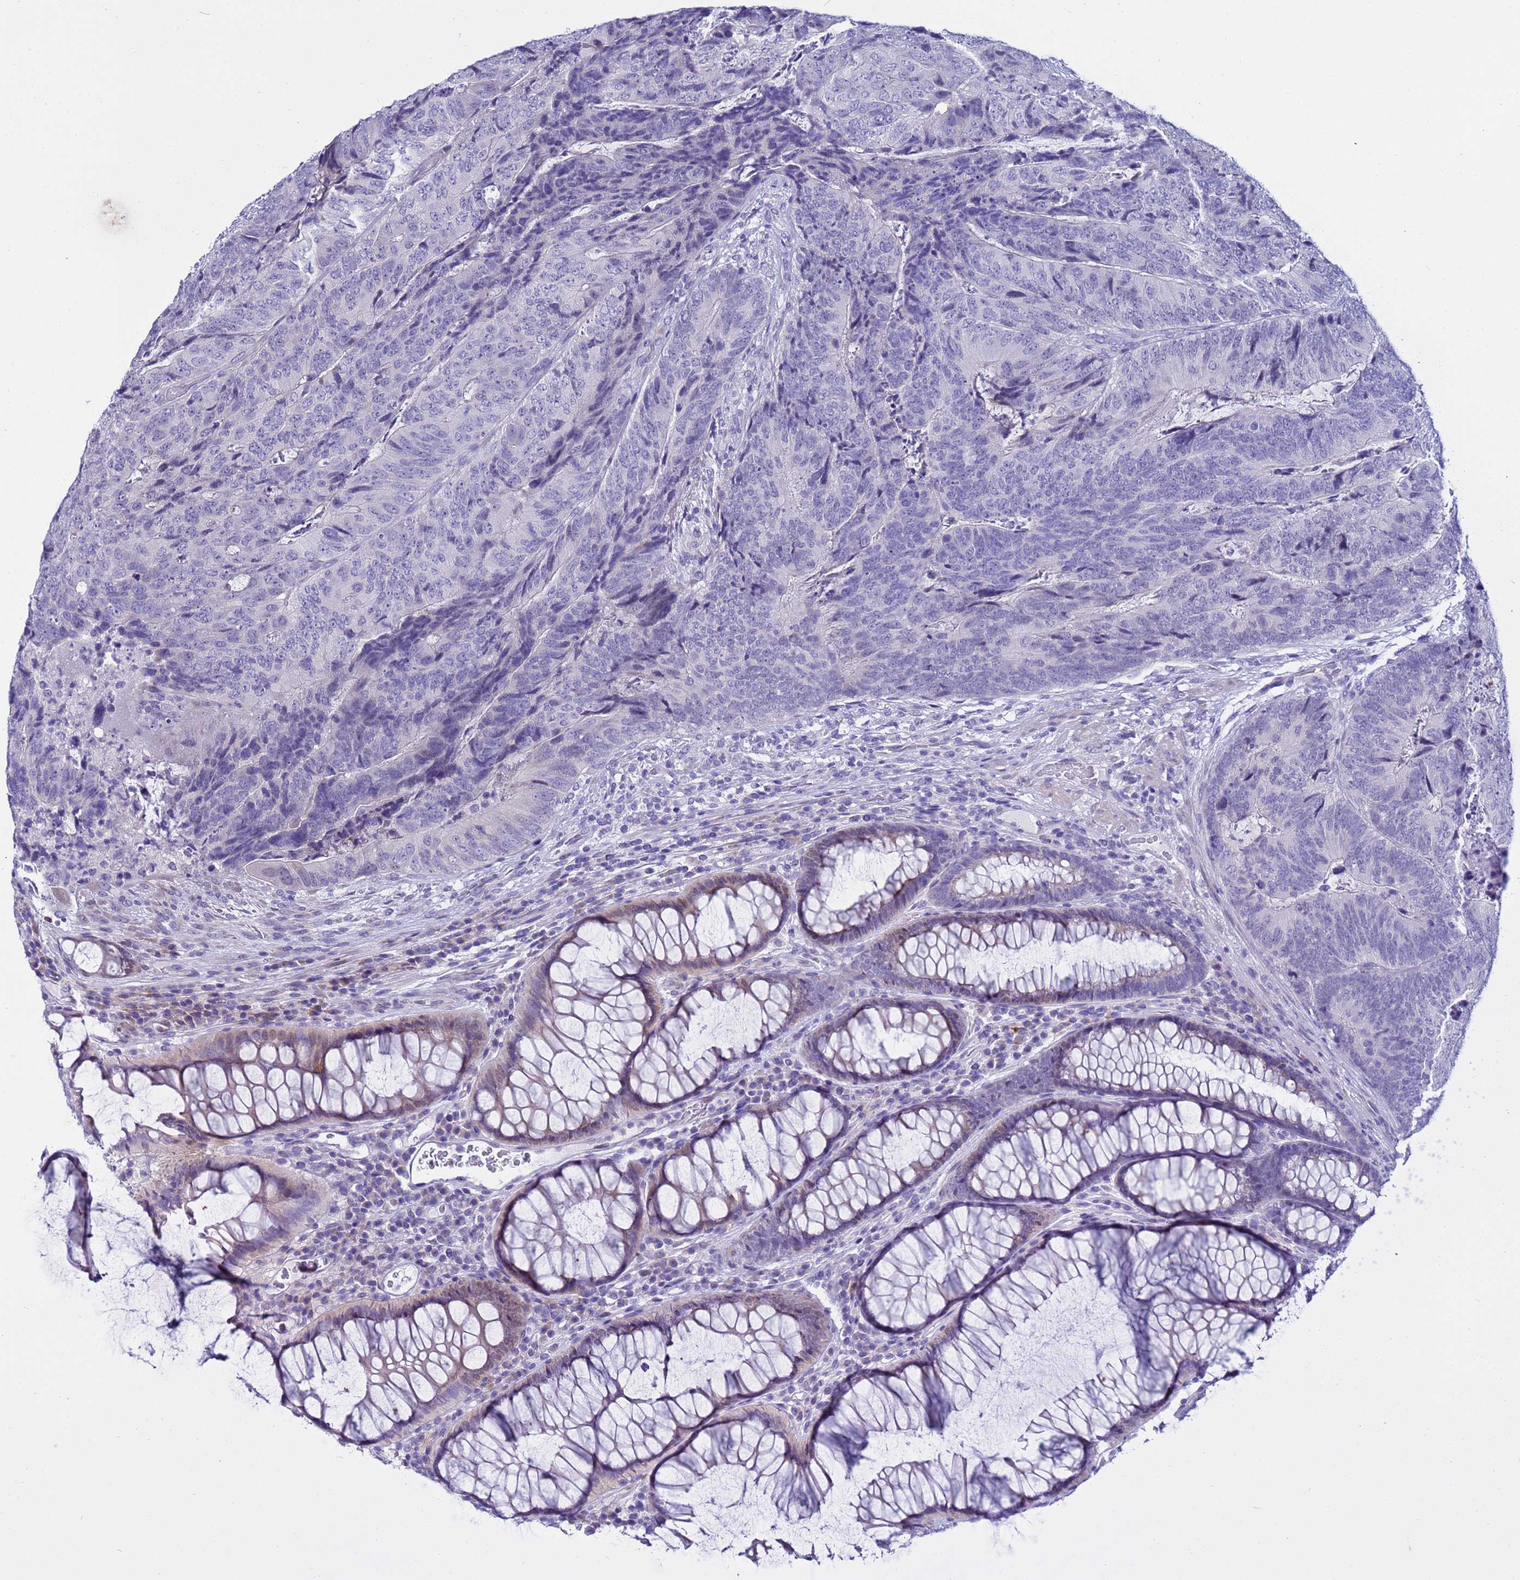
{"staining": {"intensity": "negative", "quantity": "none", "location": "none"}, "tissue": "colorectal cancer", "cell_type": "Tumor cells", "image_type": "cancer", "snomed": [{"axis": "morphology", "description": "Adenocarcinoma, NOS"}, {"axis": "topography", "description": "Colon"}], "caption": "A micrograph of human colorectal cancer is negative for staining in tumor cells.", "gene": "IGSF11", "patient": {"sex": "female", "age": 67}}